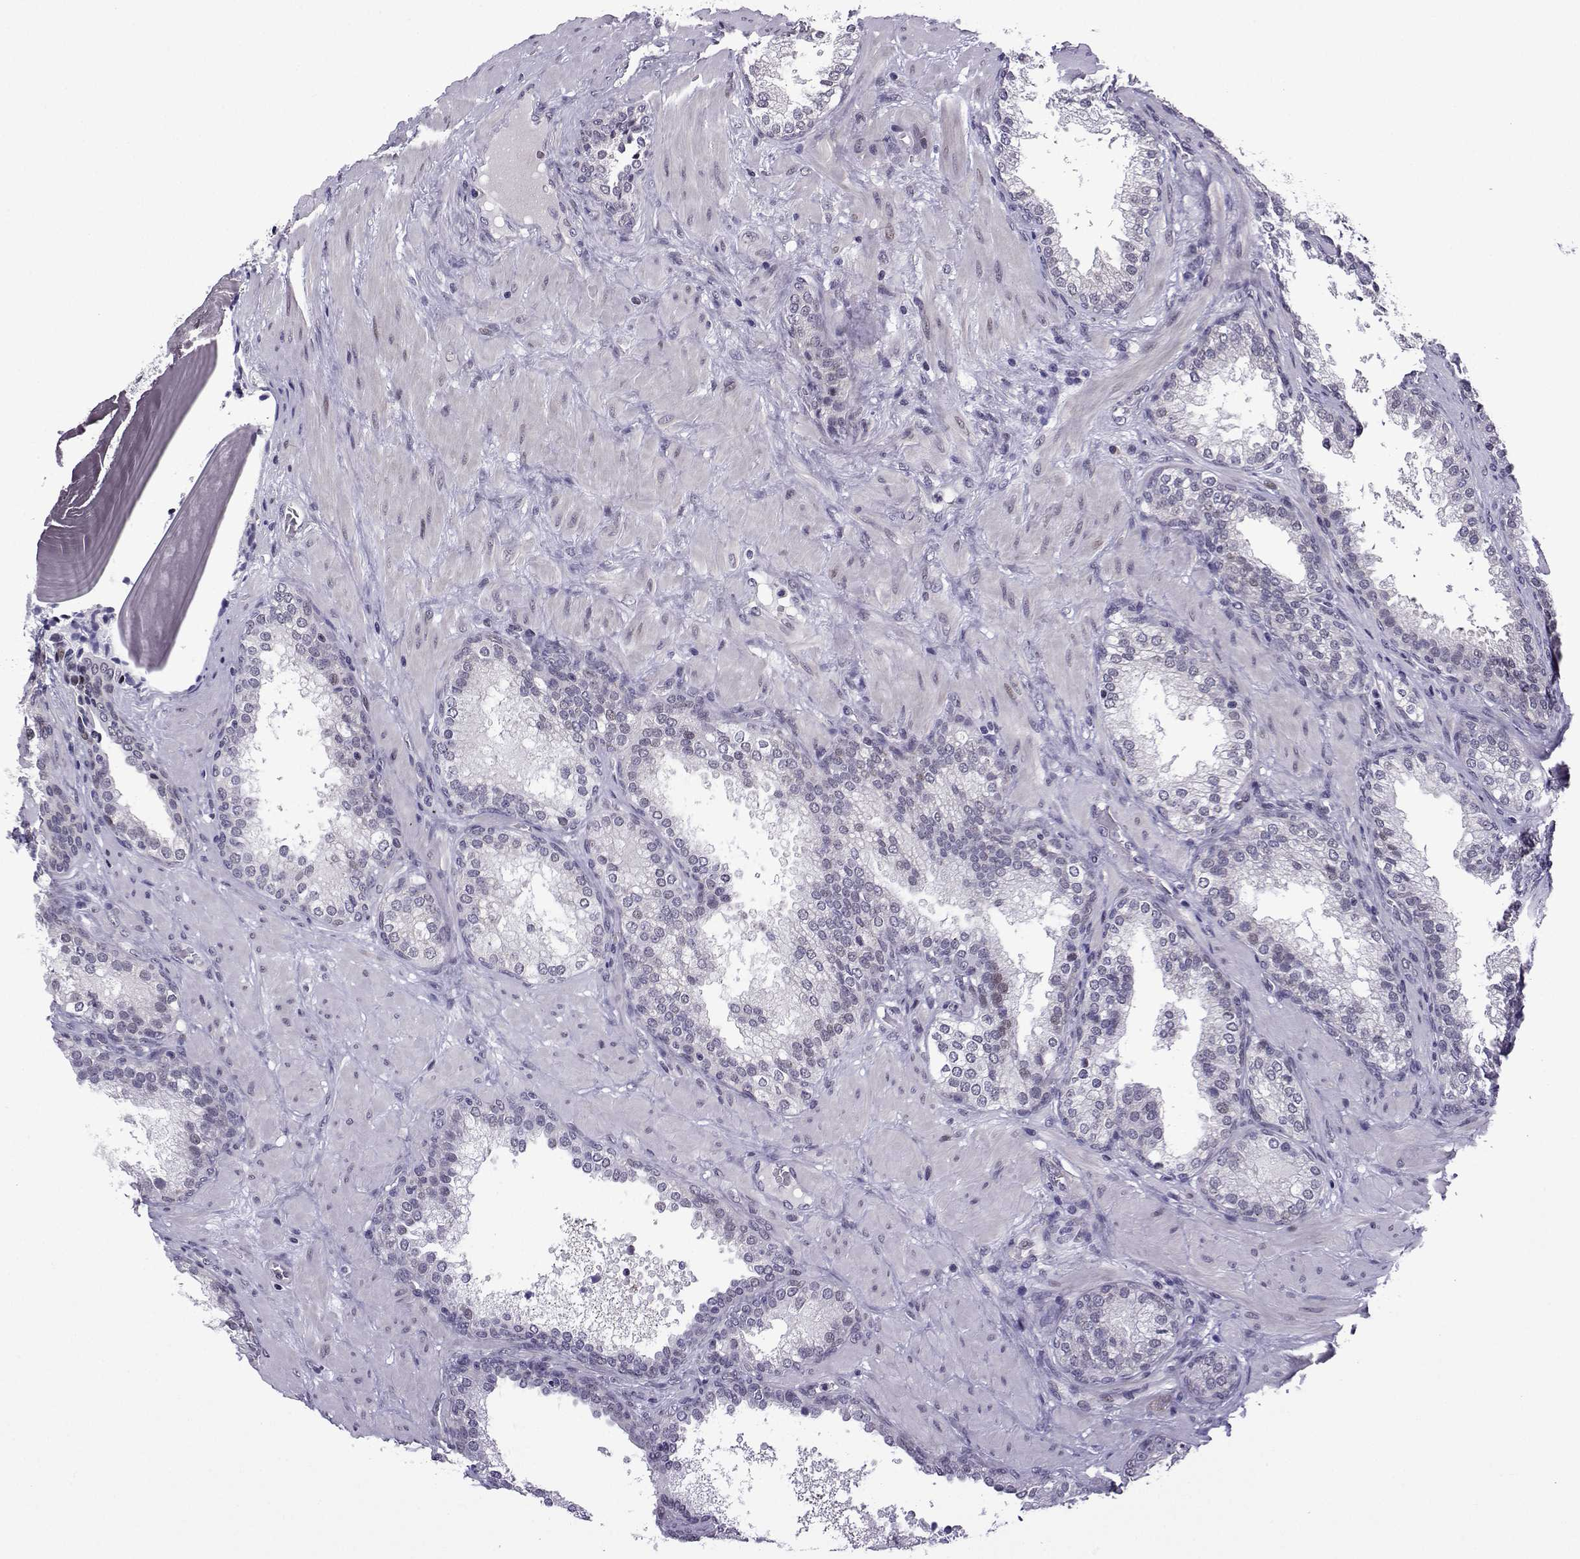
{"staining": {"intensity": "negative", "quantity": "none", "location": "none"}, "tissue": "prostate cancer", "cell_type": "Tumor cells", "image_type": "cancer", "snomed": [{"axis": "morphology", "description": "Adenocarcinoma, Low grade"}, {"axis": "topography", "description": "Prostate"}], "caption": "DAB immunohistochemical staining of human prostate cancer (low-grade adenocarcinoma) exhibits no significant expression in tumor cells. (DAB IHC with hematoxylin counter stain).", "gene": "FGF3", "patient": {"sex": "male", "age": 60}}